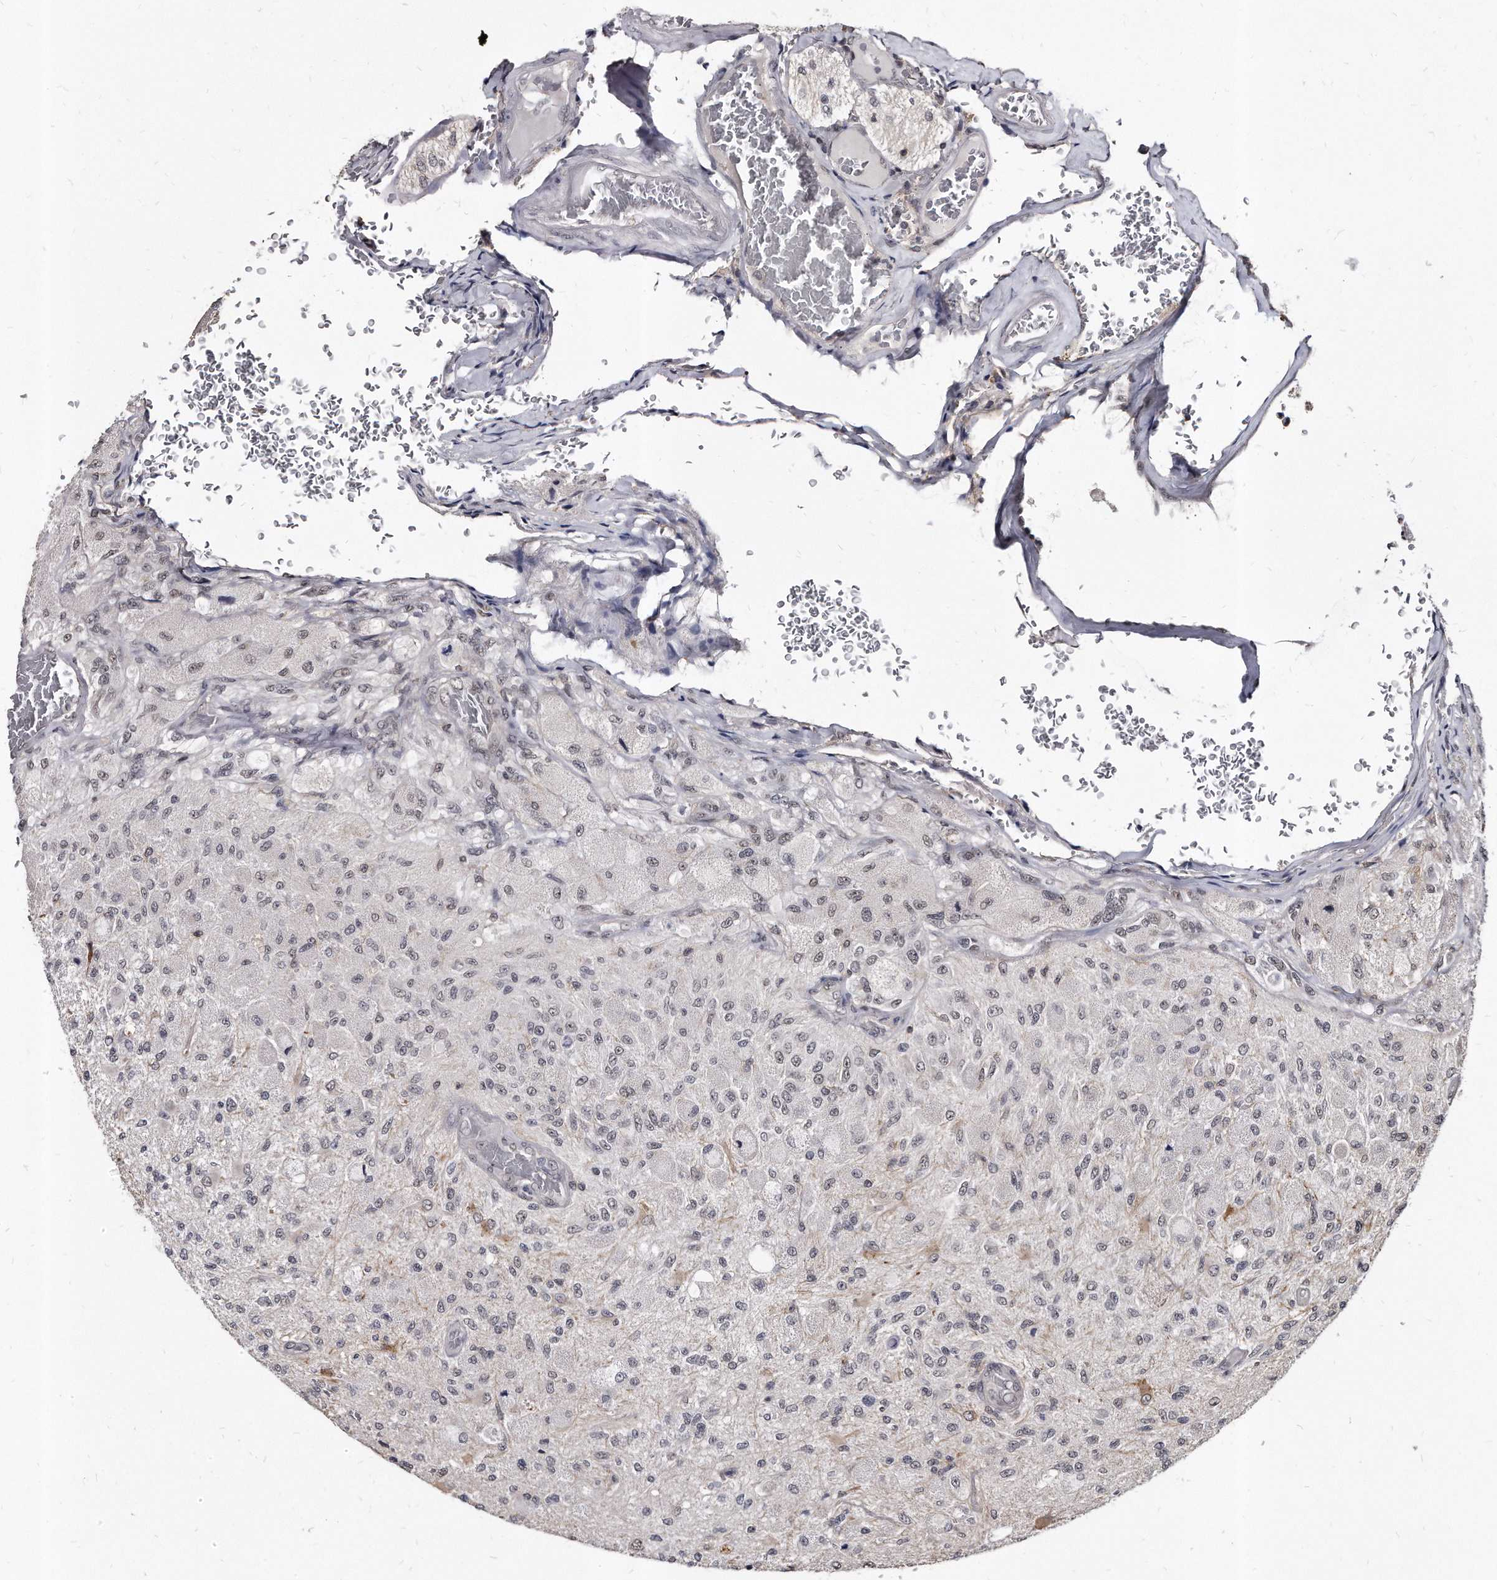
{"staining": {"intensity": "weak", "quantity": "<25%", "location": "nuclear"}, "tissue": "glioma", "cell_type": "Tumor cells", "image_type": "cancer", "snomed": [{"axis": "morphology", "description": "Normal tissue, NOS"}, {"axis": "morphology", "description": "Glioma, malignant, High grade"}, {"axis": "topography", "description": "Cerebral cortex"}], "caption": "An IHC histopathology image of glioma is shown. There is no staining in tumor cells of glioma. (Stains: DAB IHC with hematoxylin counter stain, Microscopy: brightfield microscopy at high magnification).", "gene": "KLHDC3", "patient": {"sex": "male", "age": 77}}